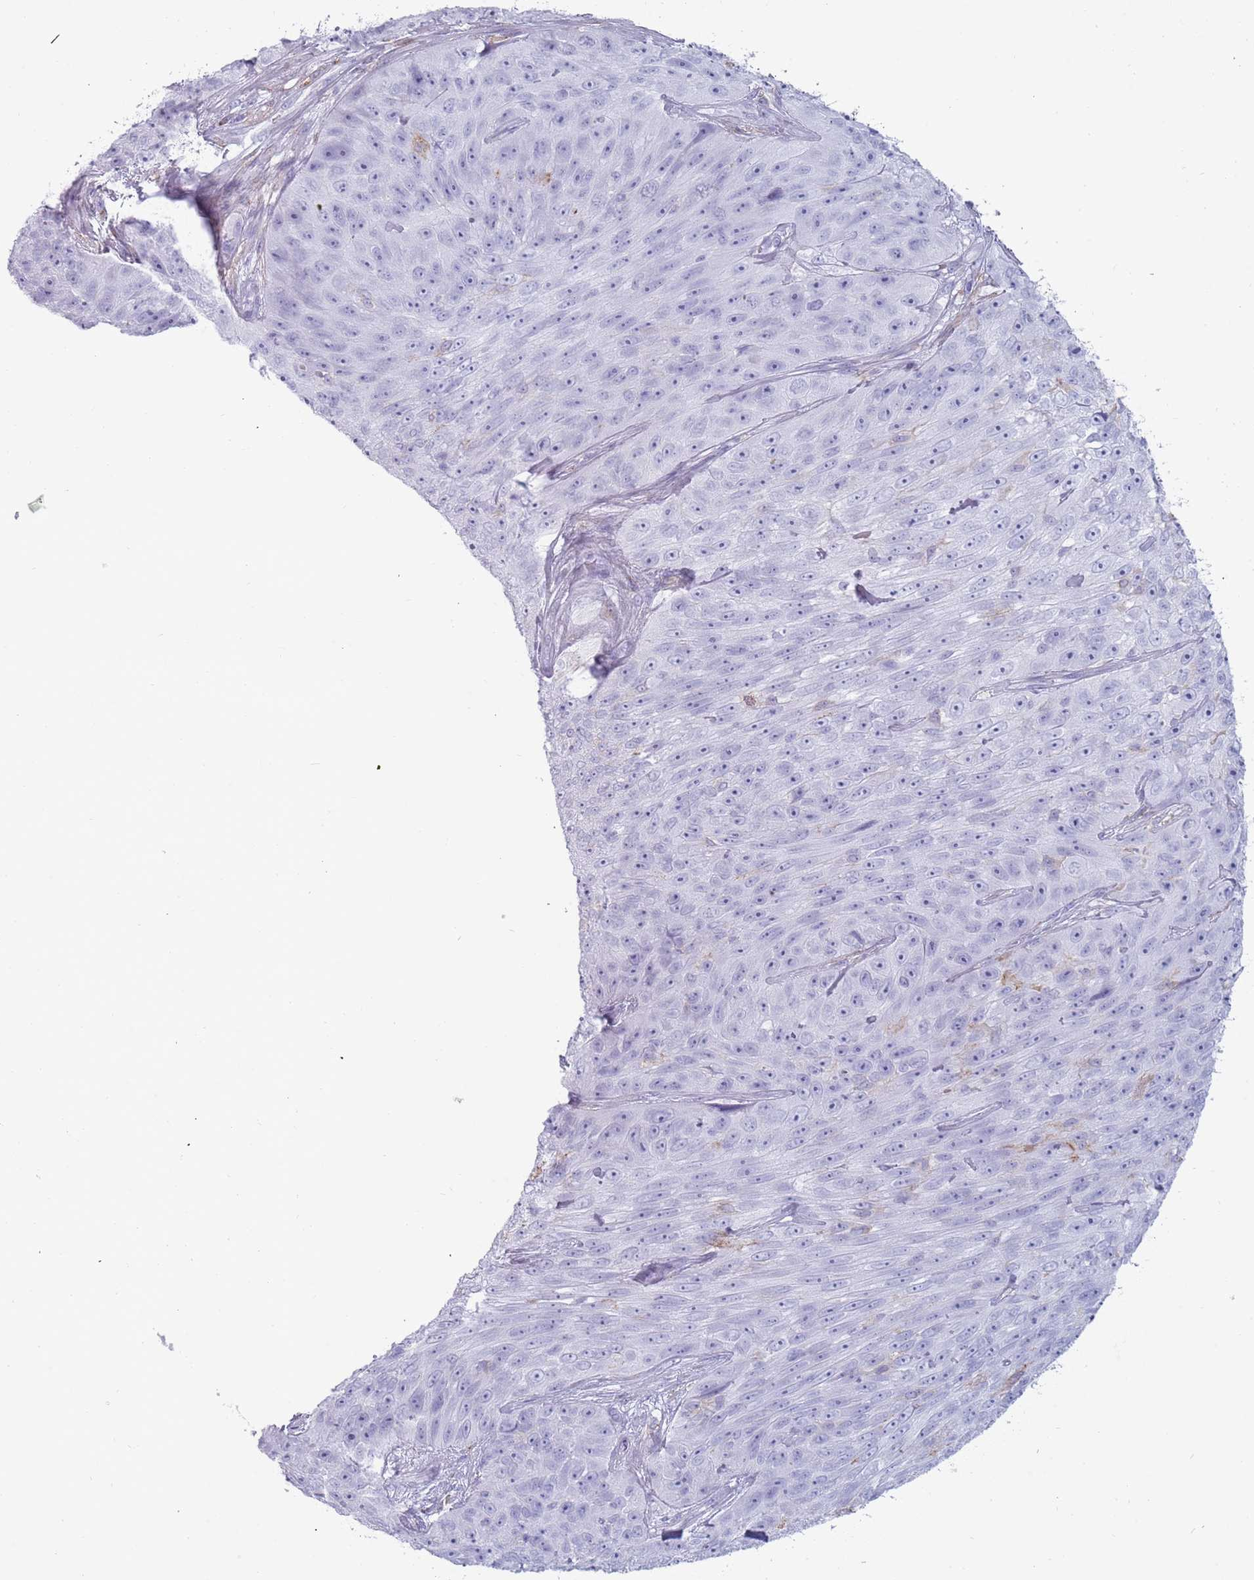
{"staining": {"intensity": "negative", "quantity": "none", "location": "none"}, "tissue": "skin cancer", "cell_type": "Tumor cells", "image_type": "cancer", "snomed": [{"axis": "morphology", "description": "Squamous cell carcinoma, NOS"}, {"axis": "topography", "description": "Skin"}], "caption": "An image of human skin cancer (squamous cell carcinoma) is negative for staining in tumor cells. (IHC, brightfield microscopy, high magnification).", "gene": "COLEC12", "patient": {"sex": "female", "age": 87}}